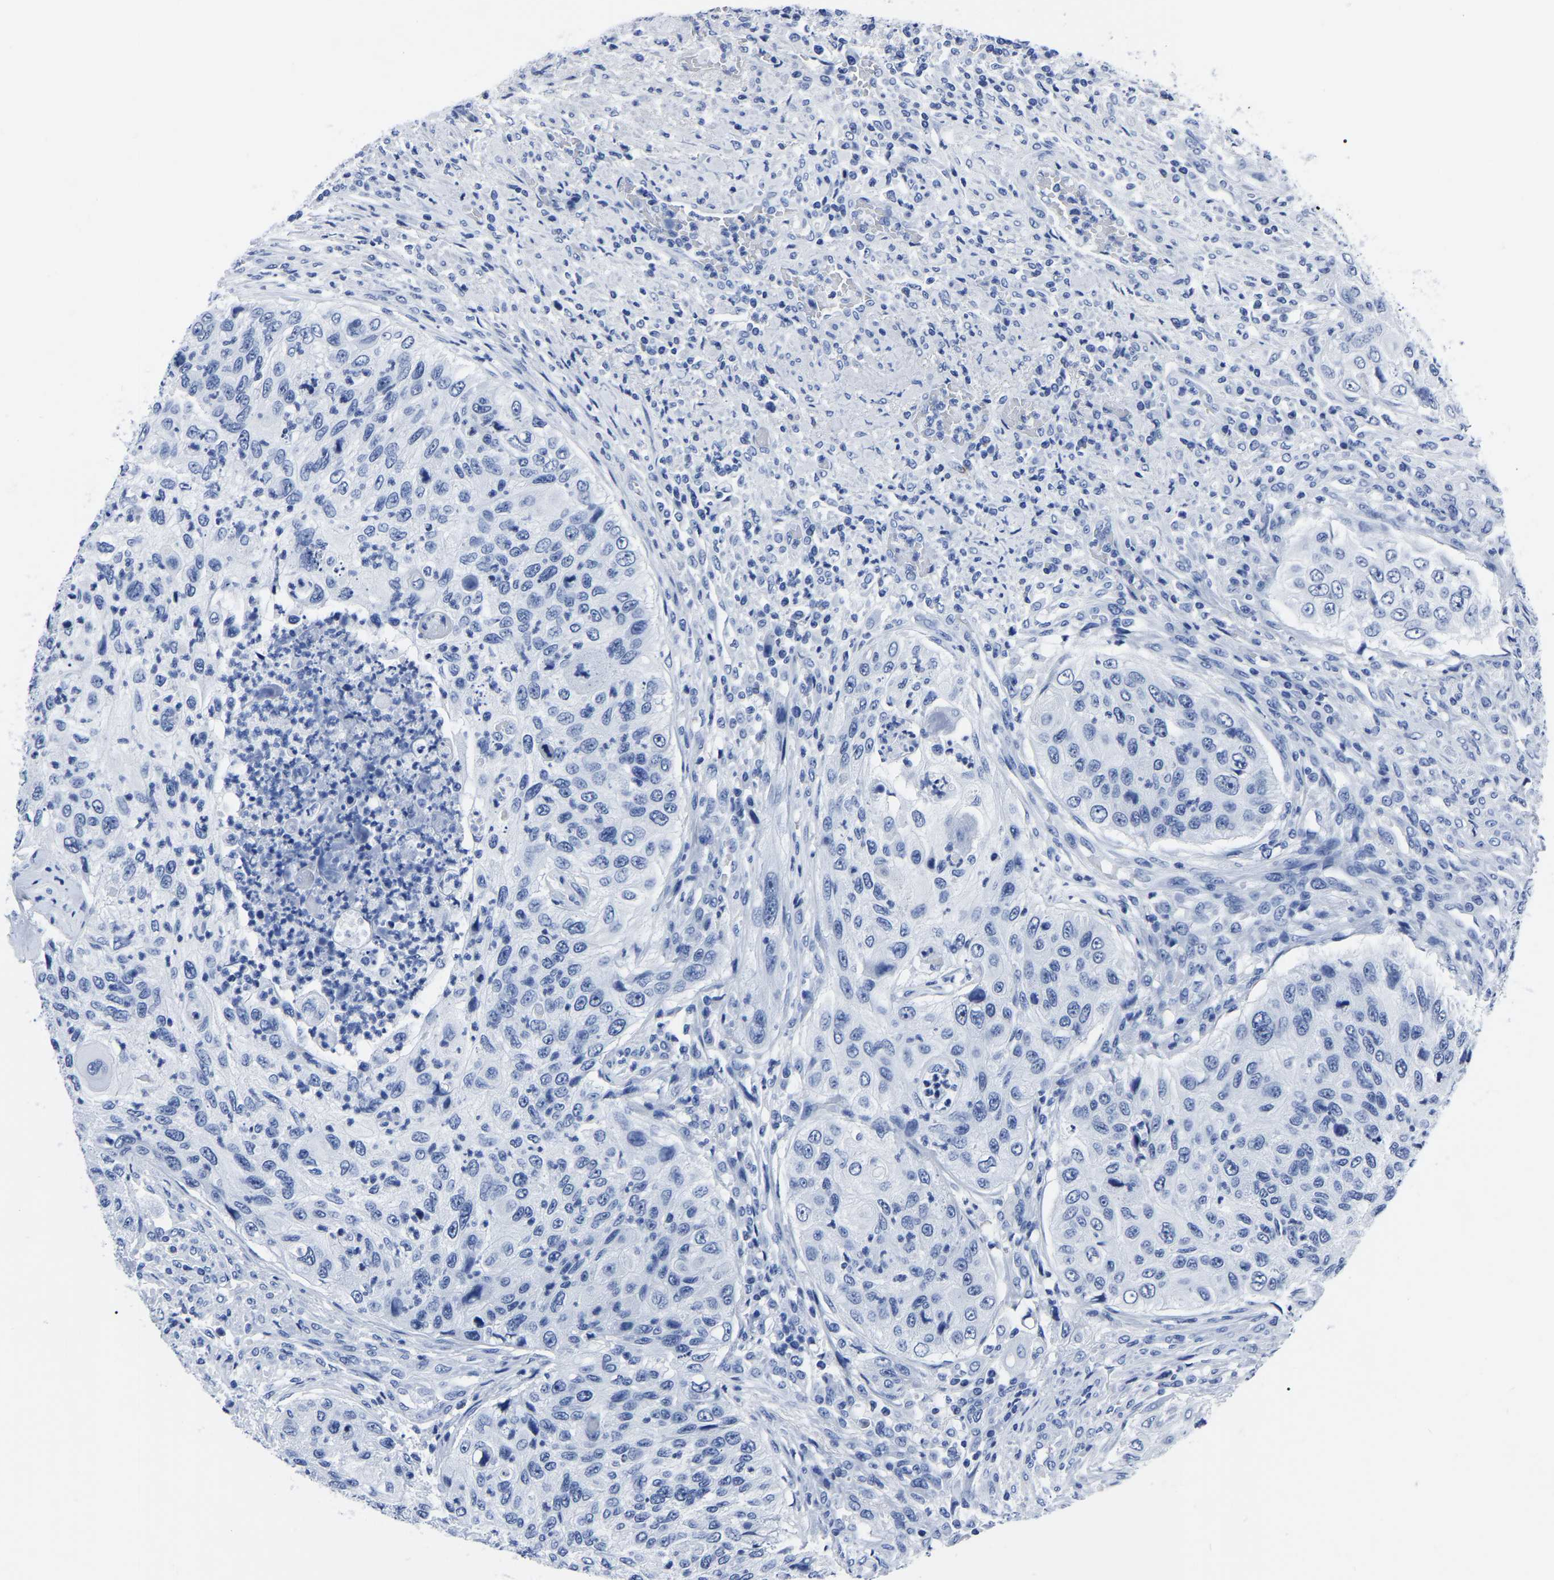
{"staining": {"intensity": "negative", "quantity": "none", "location": "none"}, "tissue": "urothelial cancer", "cell_type": "Tumor cells", "image_type": "cancer", "snomed": [{"axis": "morphology", "description": "Urothelial carcinoma, High grade"}, {"axis": "topography", "description": "Urinary bladder"}], "caption": "Immunohistochemical staining of urothelial cancer demonstrates no significant expression in tumor cells. The staining is performed using DAB (3,3'-diaminobenzidine) brown chromogen with nuclei counter-stained in using hematoxylin.", "gene": "IMPG2", "patient": {"sex": "female", "age": 60}}